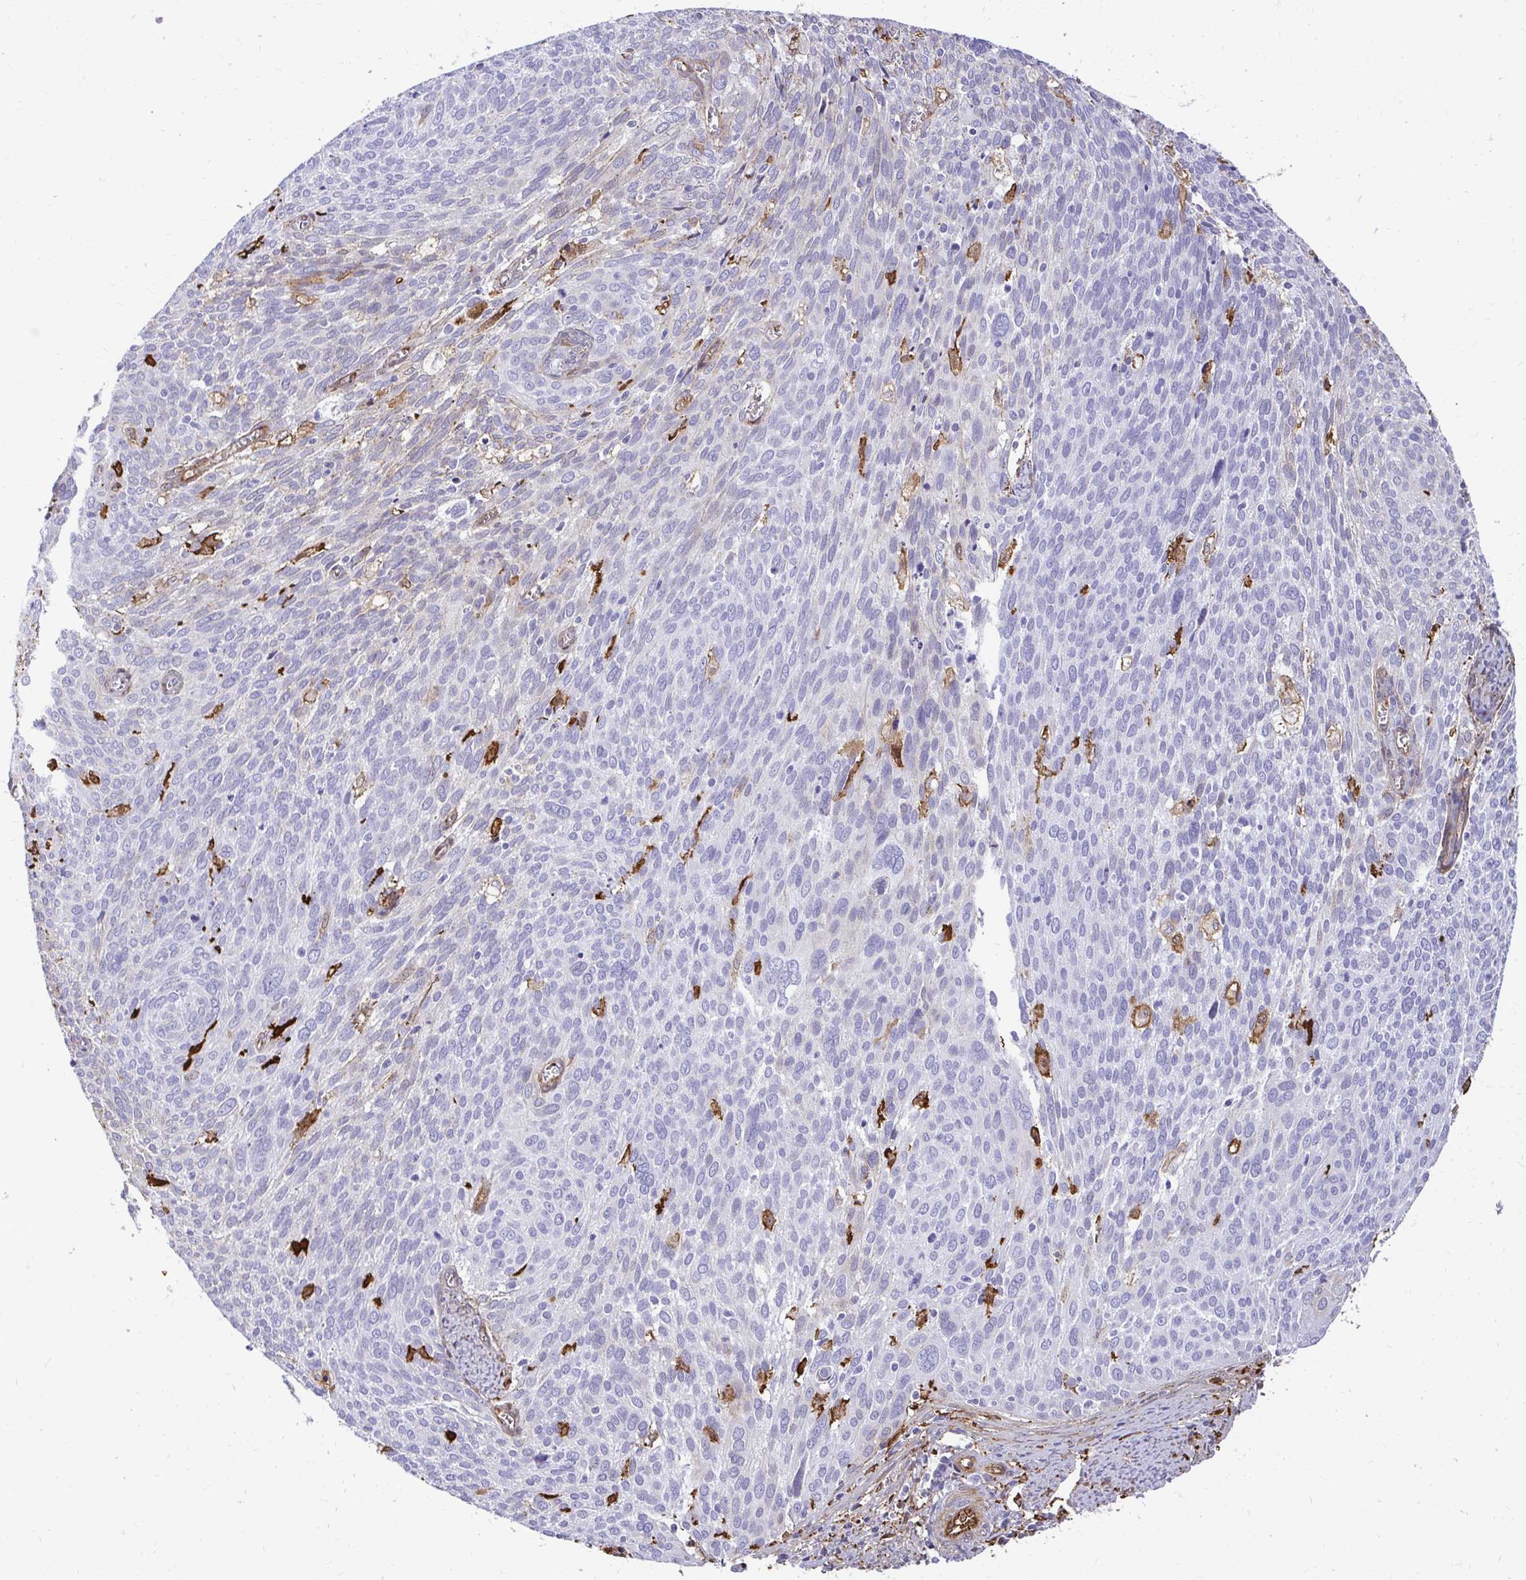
{"staining": {"intensity": "negative", "quantity": "none", "location": "none"}, "tissue": "cervical cancer", "cell_type": "Tumor cells", "image_type": "cancer", "snomed": [{"axis": "morphology", "description": "Squamous cell carcinoma, NOS"}, {"axis": "topography", "description": "Cervix"}], "caption": "Tumor cells are negative for brown protein staining in cervical cancer. (DAB (3,3'-diaminobenzidine) immunohistochemistry (IHC) with hematoxylin counter stain).", "gene": "GSN", "patient": {"sex": "female", "age": 39}}